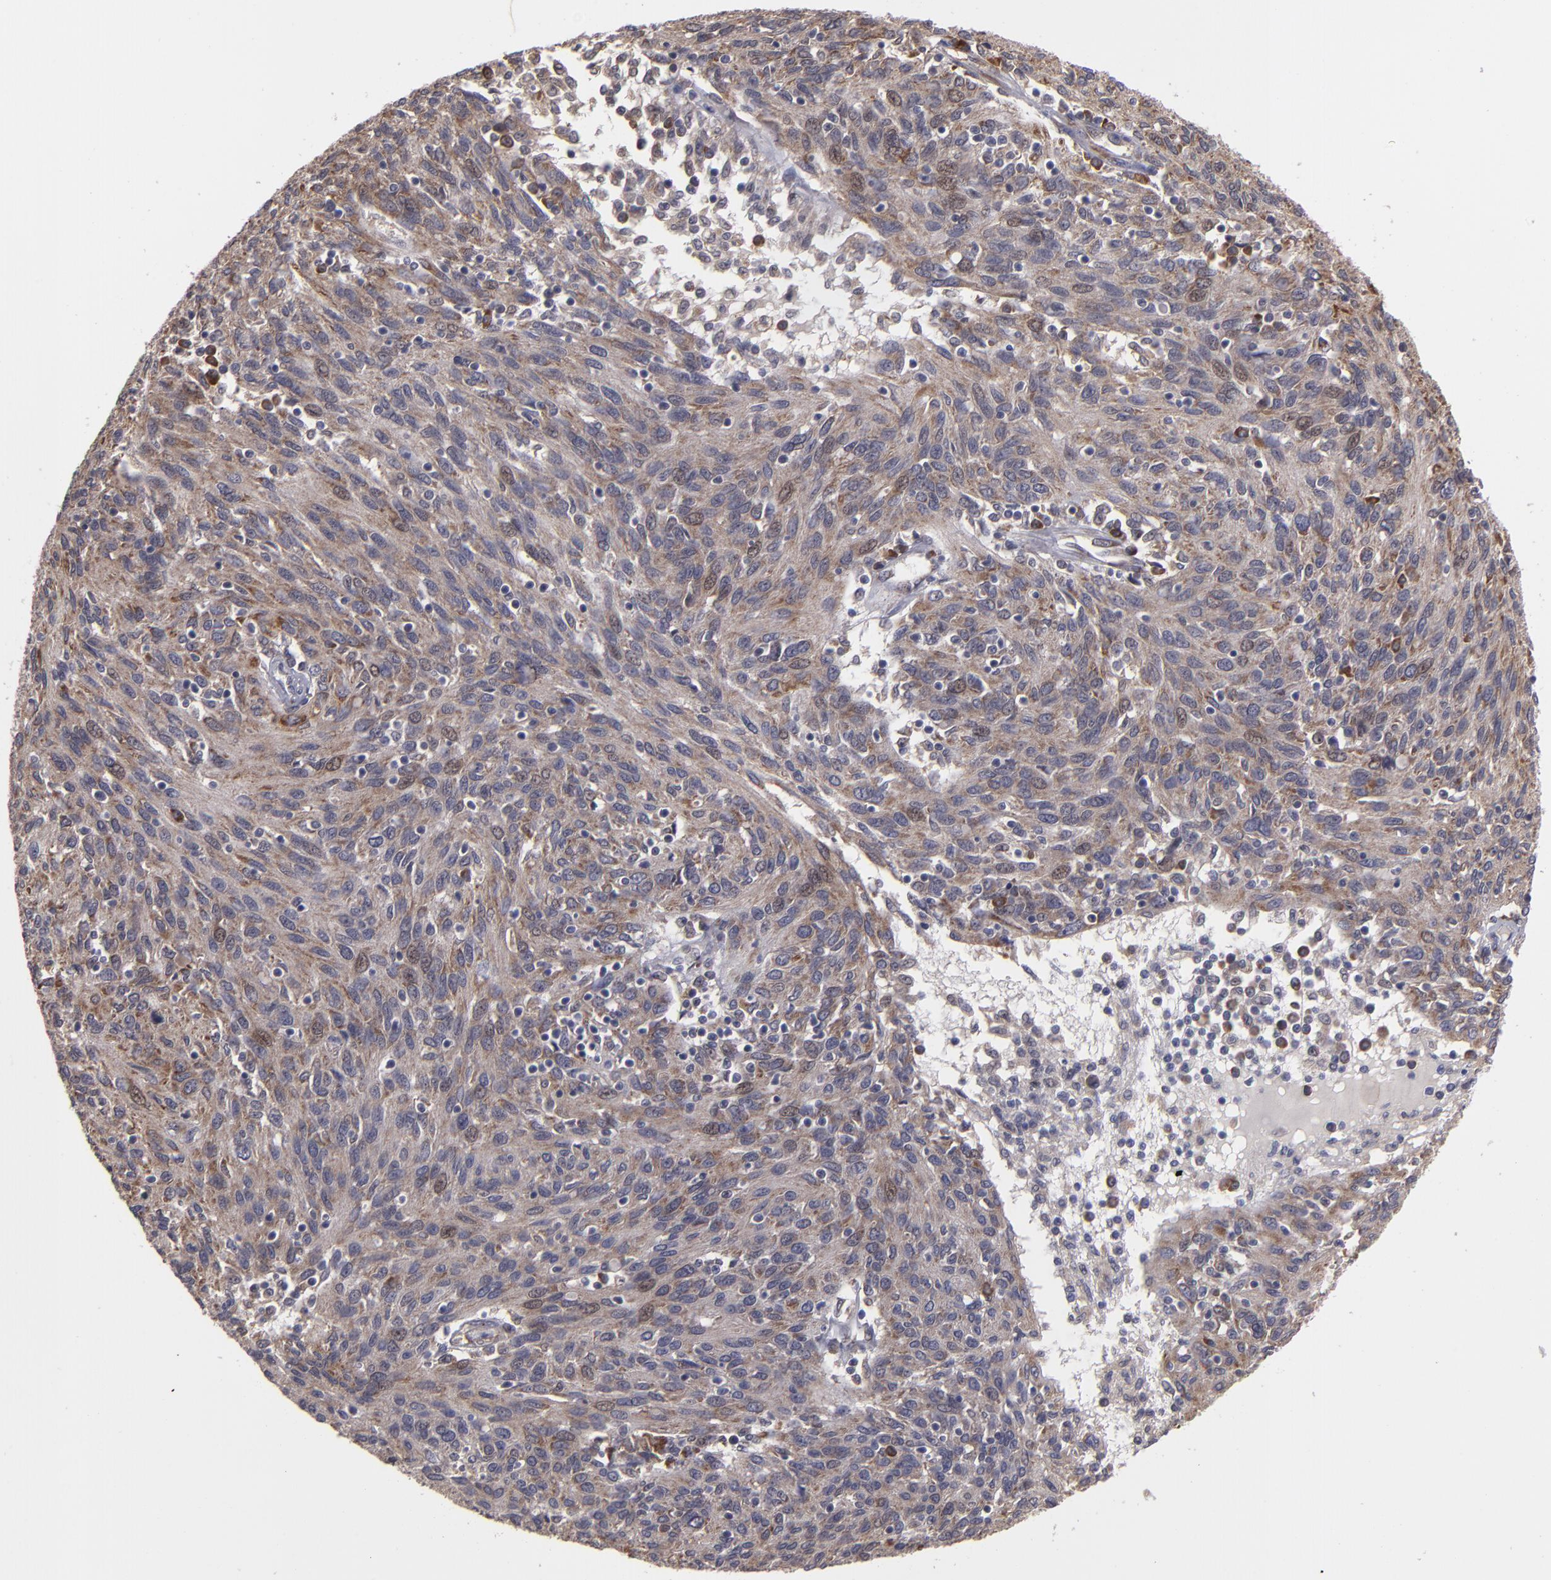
{"staining": {"intensity": "weak", "quantity": ">75%", "location": "cytoplasmic/membranous"}, "tissue": "ovarian cancer", "cell_type": "Tumor cells", "image_type": "cancer", "snomed": [{"axis": "morphology", "description": "Carcinoma, endometroid"}, {"axis": "topography", "description": "Ovary"}], "caption": "IHC image of ovarian cancer (endometroid carcinoma) stained for a protein (brown), which demonstrates low levels of weak cytoplasmic/membranous expression in approximately >75% of tumor cells.", "gene": "CASP1", "patient": {"sex": "female", "age": 50}}